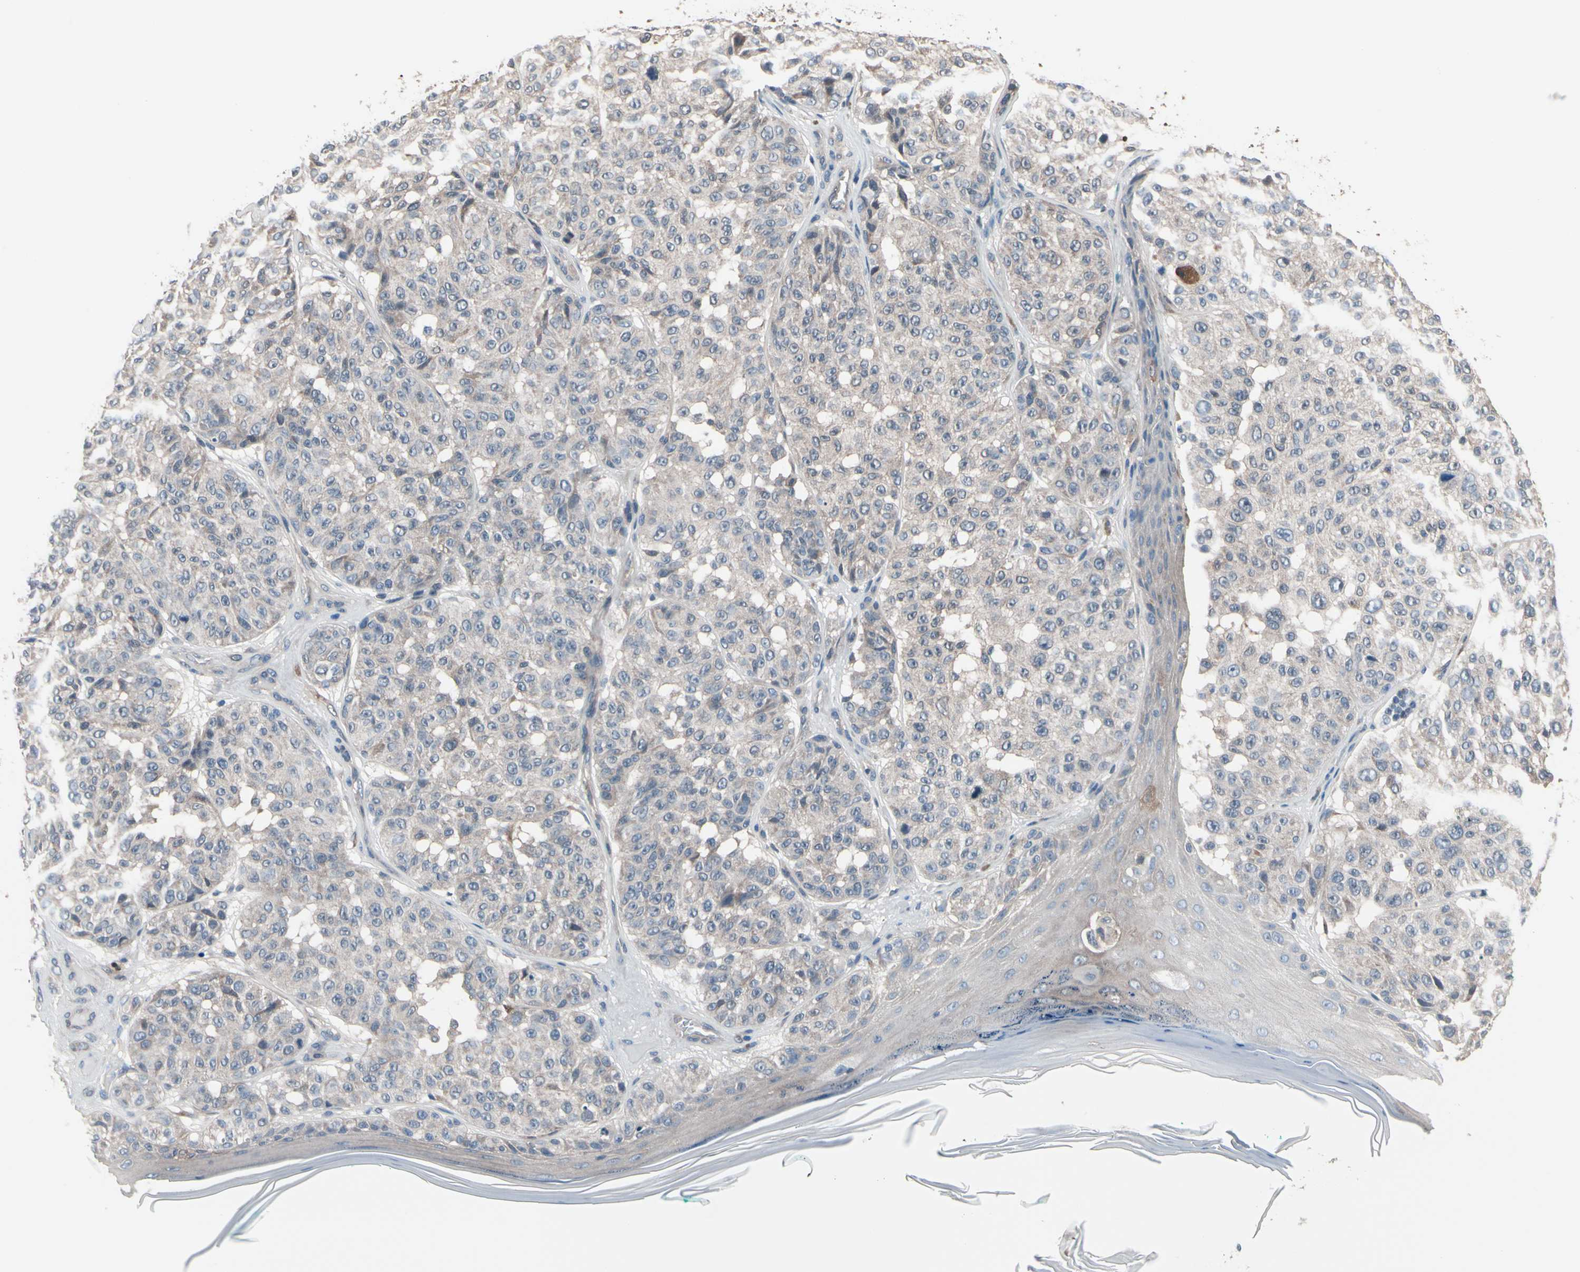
{"staining": {"intensity": "weak", "quantity": ">75%", "location": "cytoplasmic/membranous"}, "tissue": "melanoma", "cell_type": "Tumor cells", "image_type": "cancer", "snomed": [{"axis": "morphology", "description": "Malignant melanoma, NOS"}, {"axis": "topography", "description": "Skin"}], "caption": "The image shows a brown stain indicating the presence of a protein in the cytoplasmic/membranous of tumor cells in melanoma.", "gene": "PRDX6", "patient": {"sex": "female", "age": 46}}